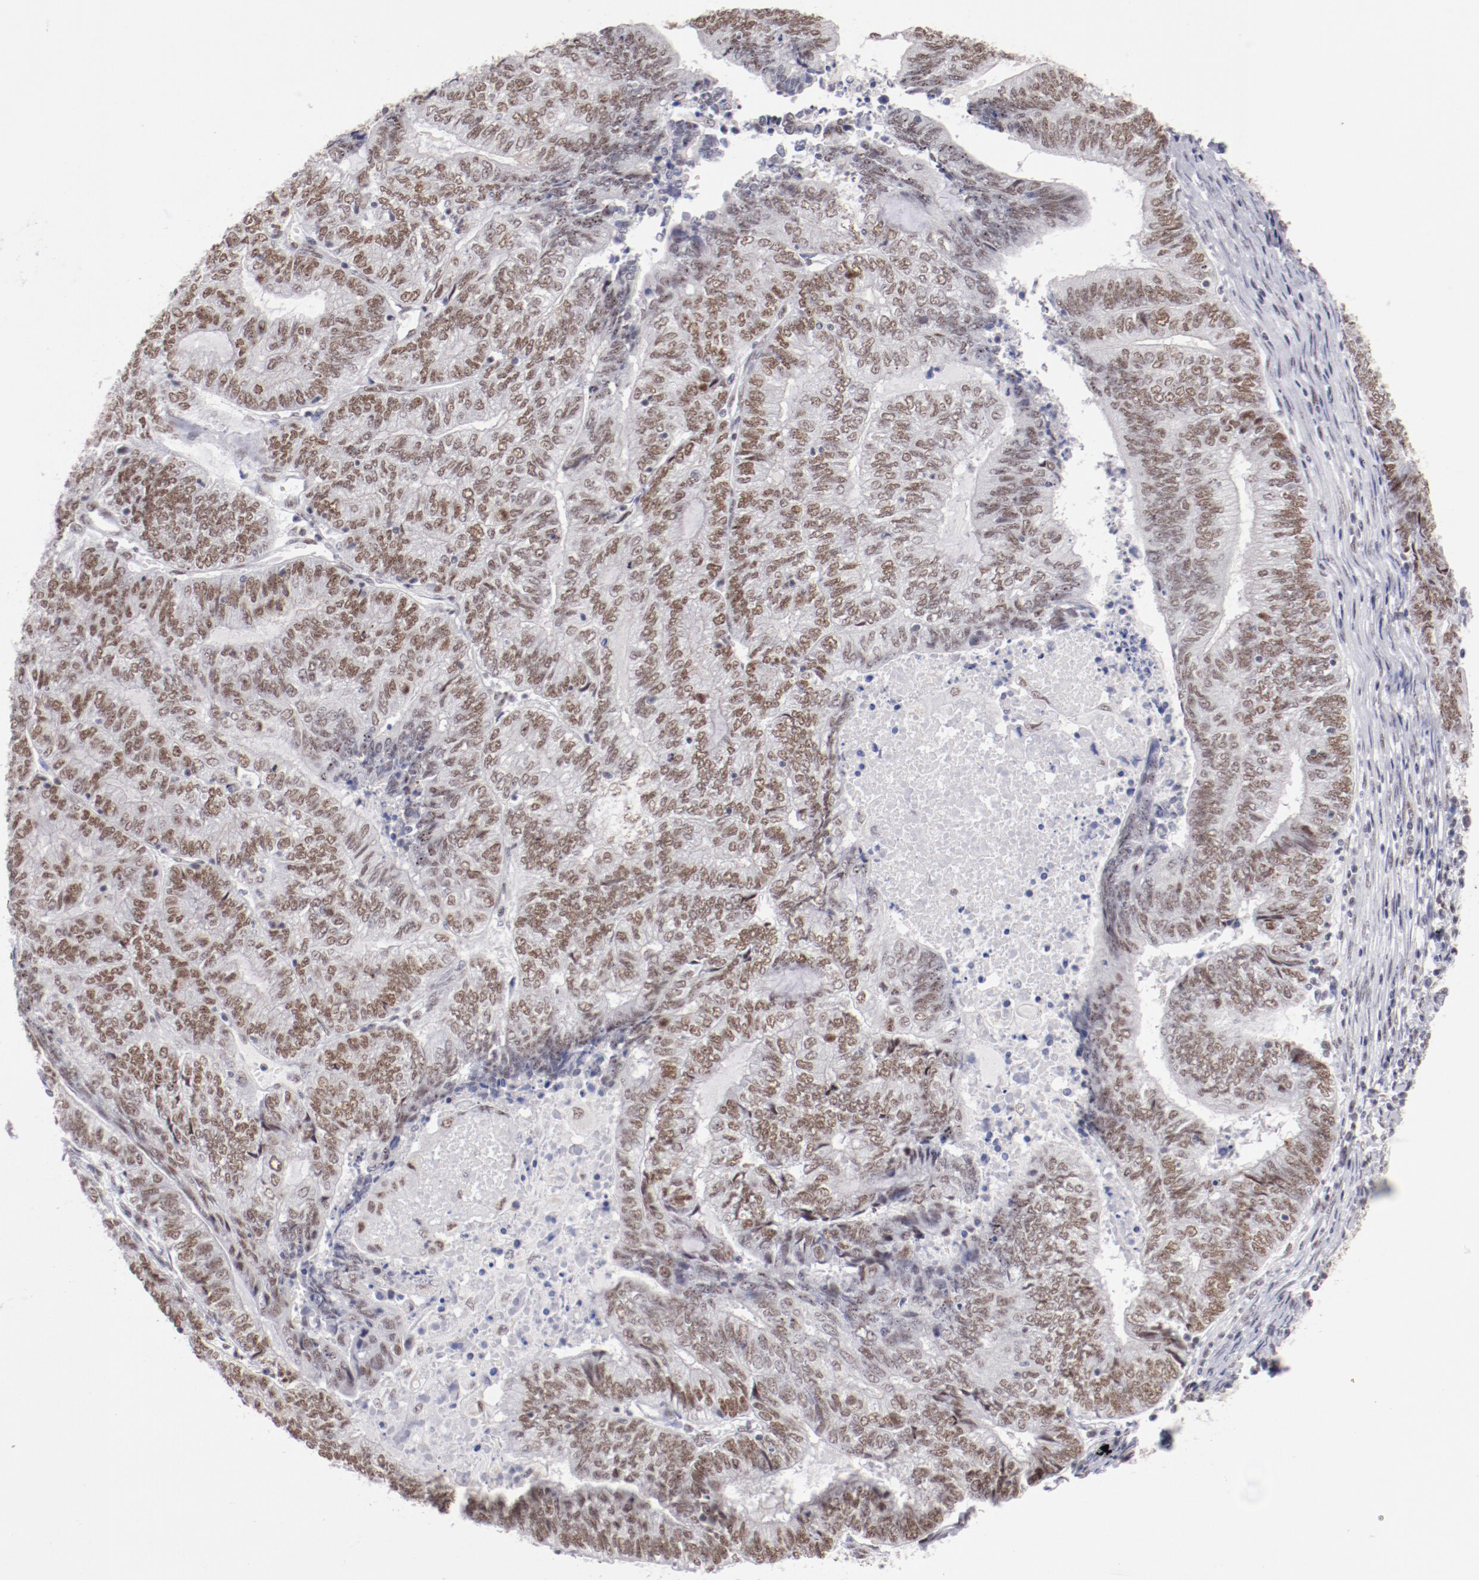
{"staining": {"intensity": "moderate", "quantity": ">75%", "location": "nuclear"}, "tissue": "endometrial cancer", "cell_type": "Tumor cells", "image_type": "cancer", "snomed": [{"axis": "morphology", "description": "Adenocarcinoma, NOS"}, {"axis": "topography", "description": "Uterus"}, {"axis": "topography", "description": "Endometrium"}], "caption": "This image exhibits adenocarcinoma (endometrial) stained with immunohistochemistry to label a protein in brown. The nuclear of tumor cells show moderate positivity for the protein. Nuclei are counter-stained blue.", "gene": "TFAP4", "patient": {"sex": "female", "age": 70}}